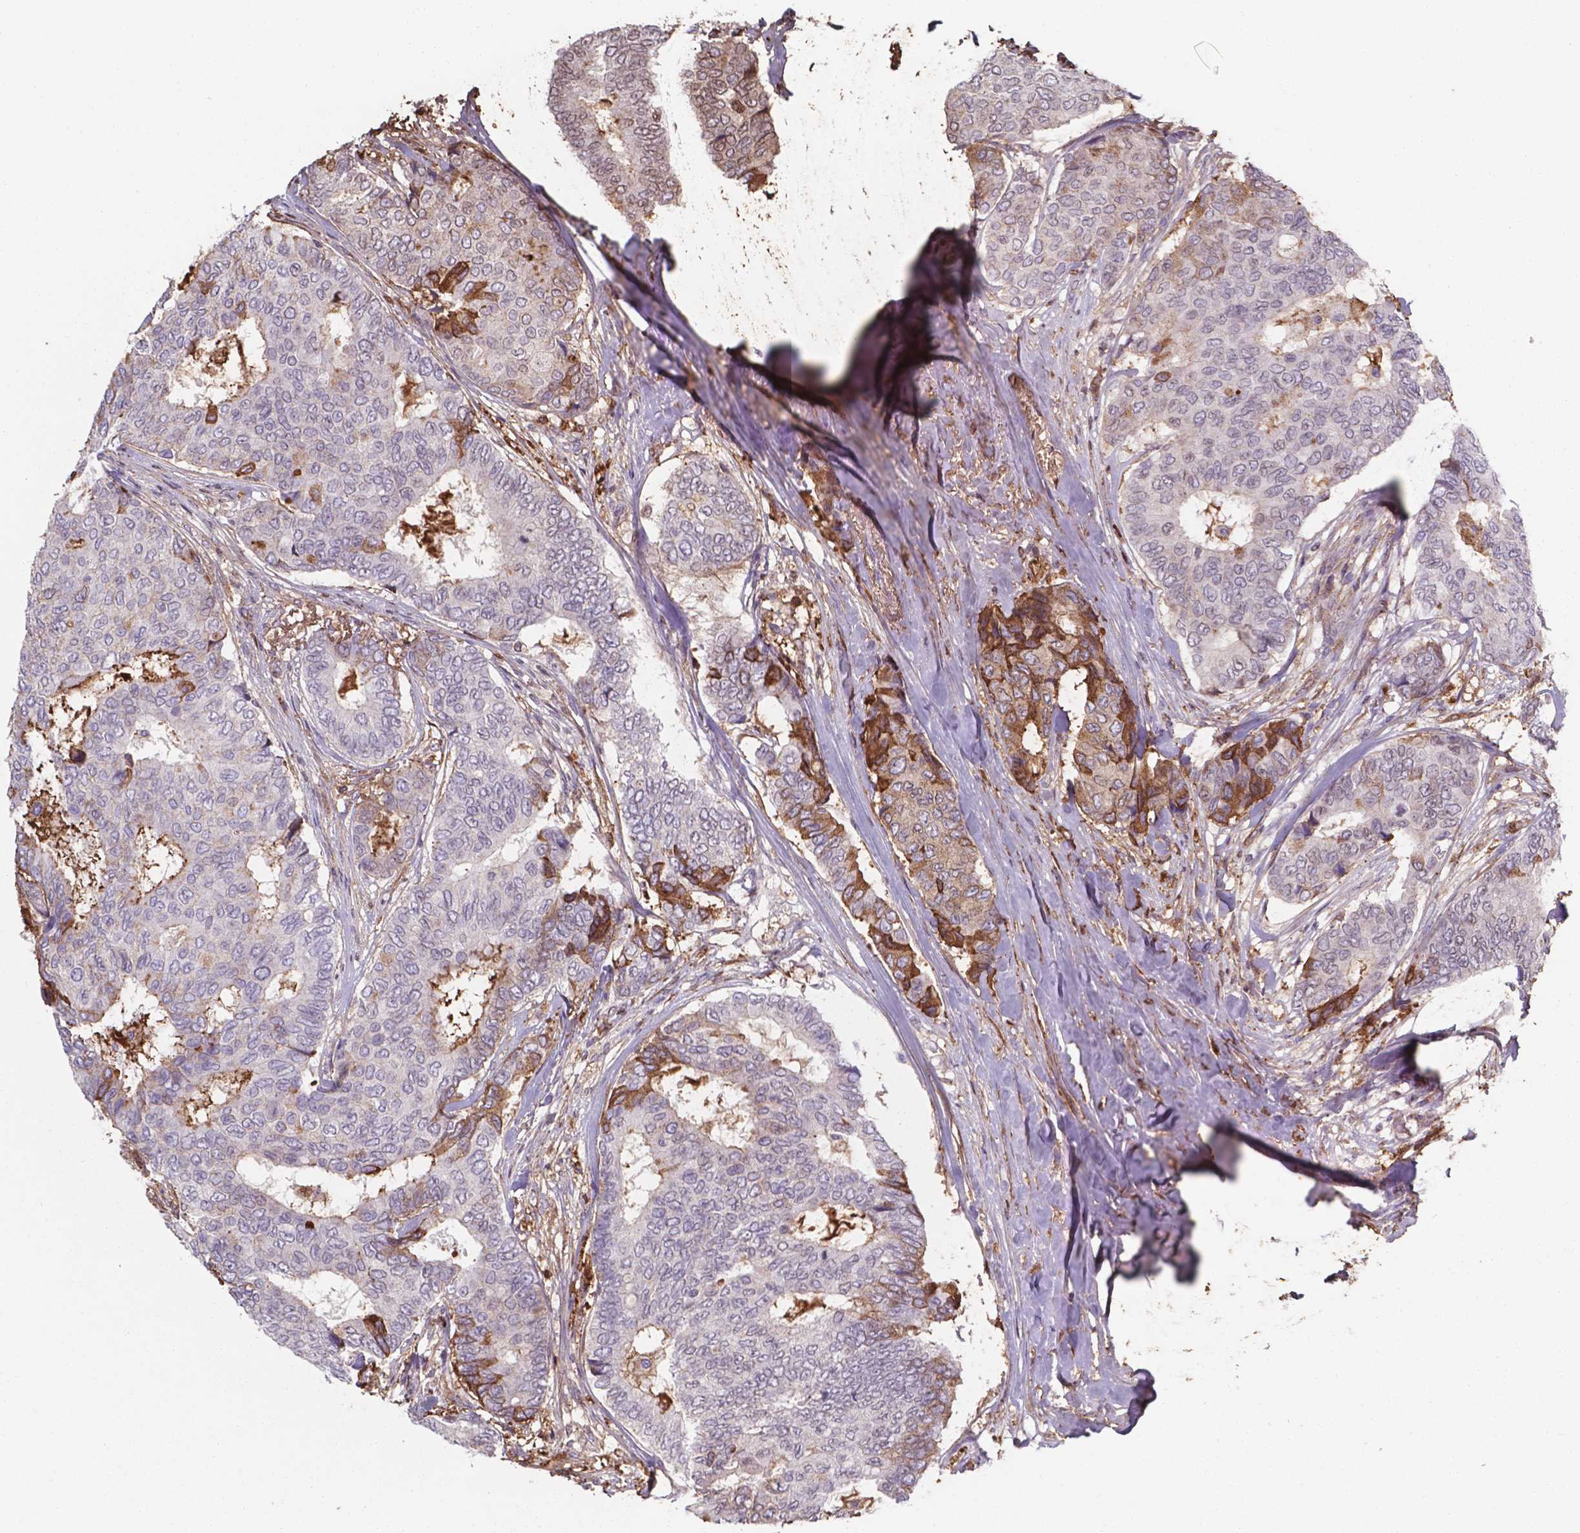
{"staining": {"intensity": "moderate", "quantity": "<25%", "location": "cytoplasmic/membranous"}, "tissue": "breast cancer", "cell_type": "Tumor cells", "image_type": "cancer", "snomed": [{"axis": "morphology", "description": "Duct carcinoma"}, {"axis": "topography", "description": "Breast"}], "caption": "Breast cancer (invasive ductal carcinoma) stained with immunohistochemistry (IHC) reveals moderate cytoplasmic/membranous positivity in approximately <25% of tumor cells.", "gene": "SERPINA1", "patient": {"sex": "female", "age": 75}}